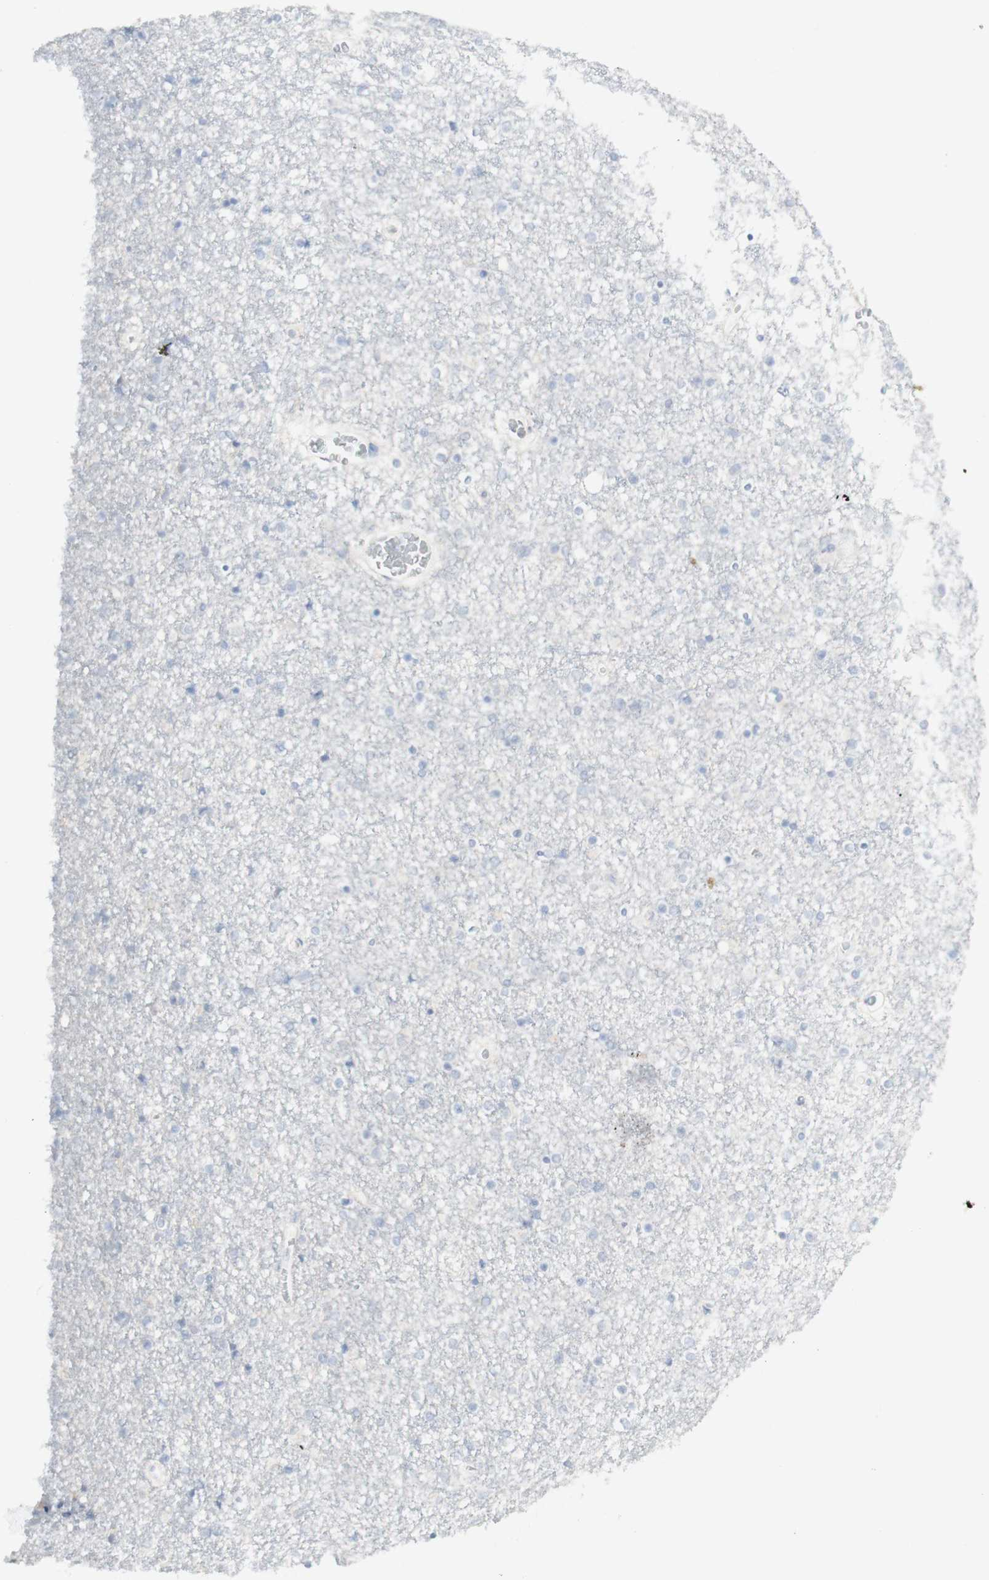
{"staining": {"intensity": "negative", "quantity": "none", "location": "none"}, "tissue": "caudate", "cell_type": "Glial cells", "image_type": "normal", "snomed": [{"axis": "morphology", "description": "Normal tissue, NOS"}, {"axis": "topography", "description": "Lateral ventricle wall"}], "caption": "Immunohistochemical staining of normal caudate displays no significant staining in glial cells.", "gene": "CD207", "patient": {"sex": "female", "age": 54}}